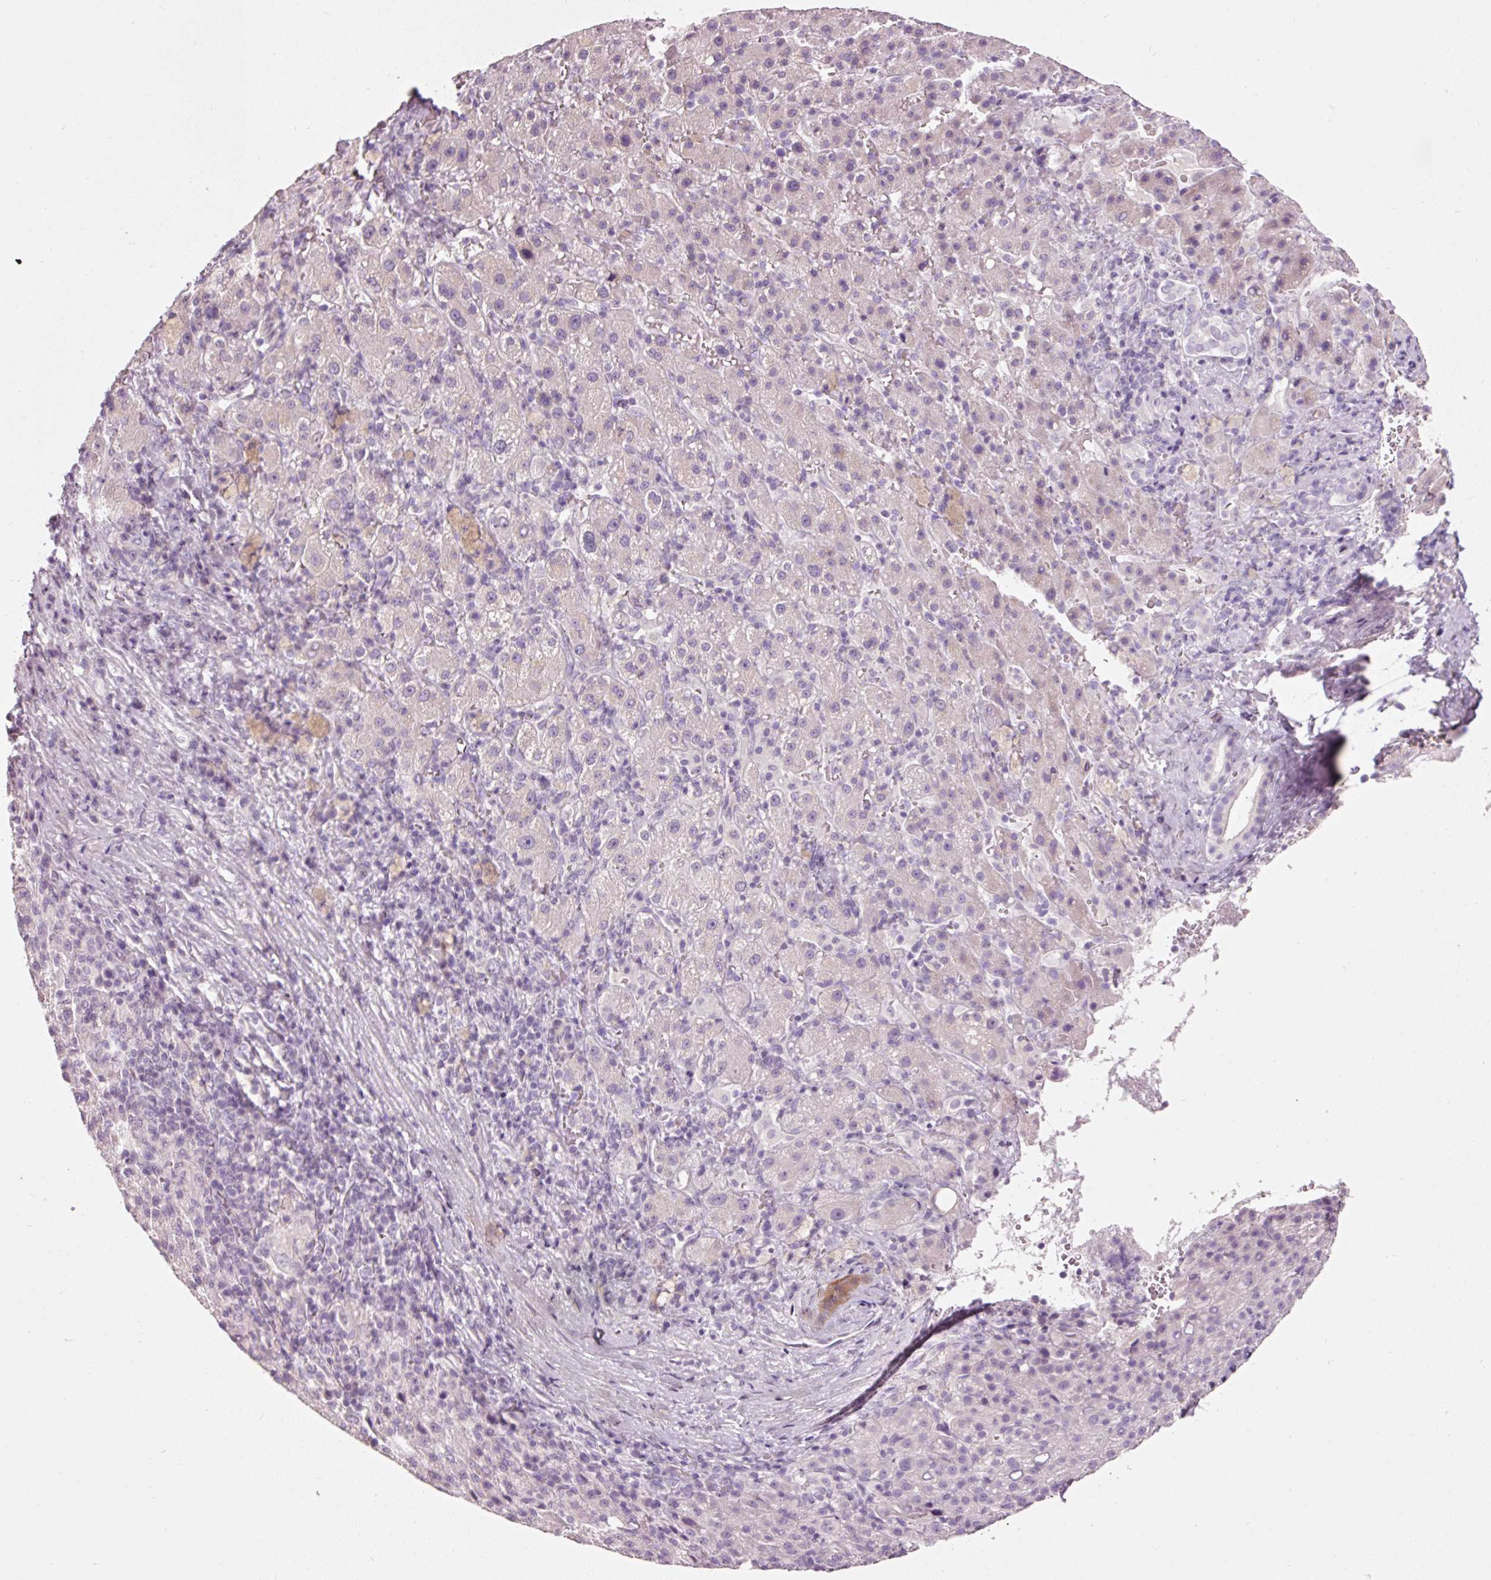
{"staining": {"intensity": "negative", "quantity": "none", "location": "none"}, "tissue": "liver cancer", "cell_type": "Tumor cells", "image_type": "cancer", "snomed": [{"axis": "morphology", "description": "Carcinoma, Hepatocellular, NOS"}, {"axis": "topography", "description": "Liver"}], "caption": "IHC of hepatocellular carcinoma (liver) shows no expression in tumor cells.", "gene": "MUC5AC", "patient": {"sex": "female", "age": 58}}